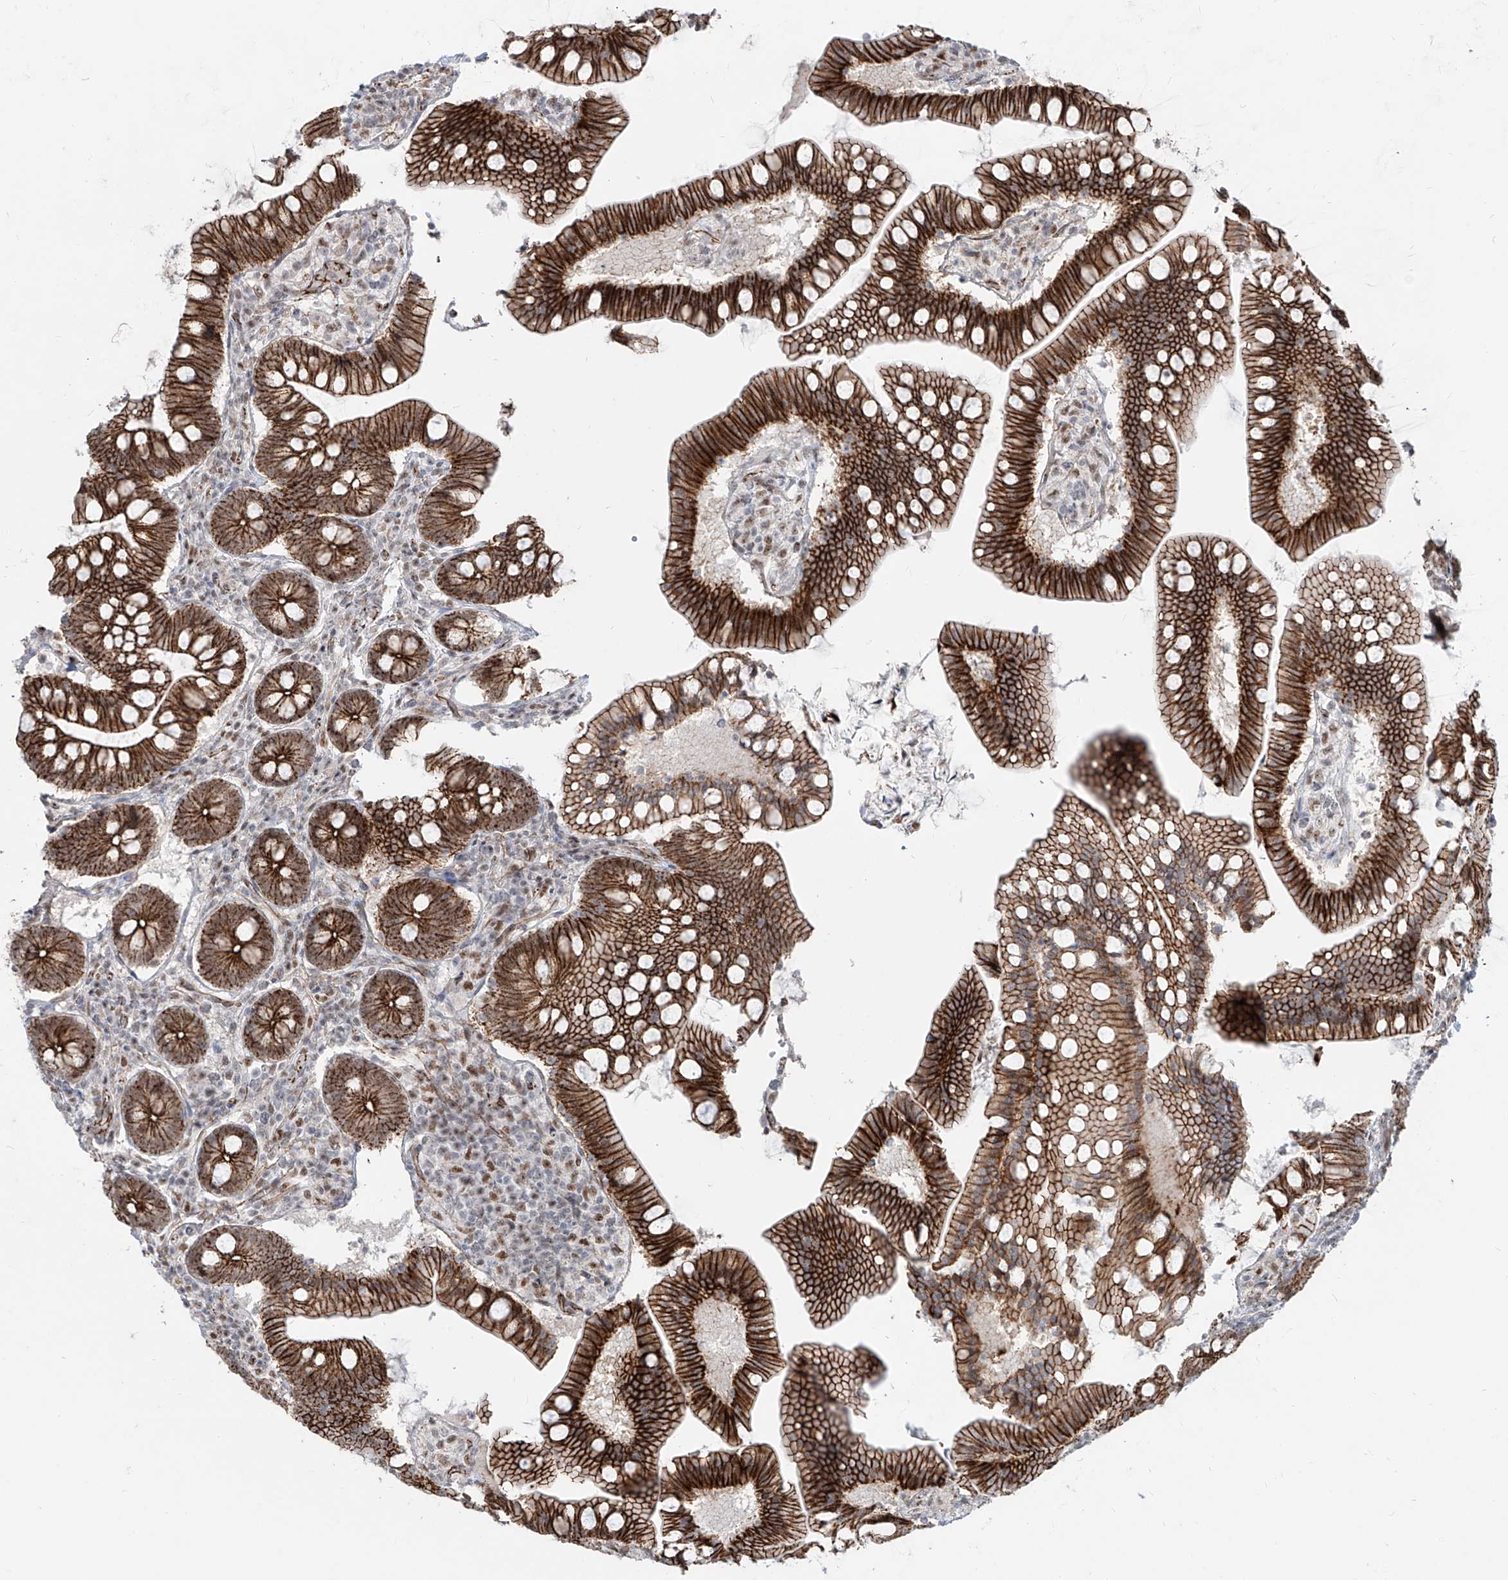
{"staining": {"intensity": "strong", "quantity": ">75%", "location": "cytoplasmic/membranous"}, "tissue": "small intestine", "cell_type": "Glandular cells", "image_type": "normal", "snomed": [{"axis": "morphology", "description": "Normal tissue, NOS"}, {"axis": "topography", "description": "Small intestine"}], "caption": "Protein expression analysis of normal small intestine demonstrates strong cytoplasmic/membranous positivity in approximately >75% of glandular cells. The protein of interest is shown in brown color, while the nuclei are stained blue.", "gene": "ZNF710", "patient": {"sex": "male", "age": 7}}